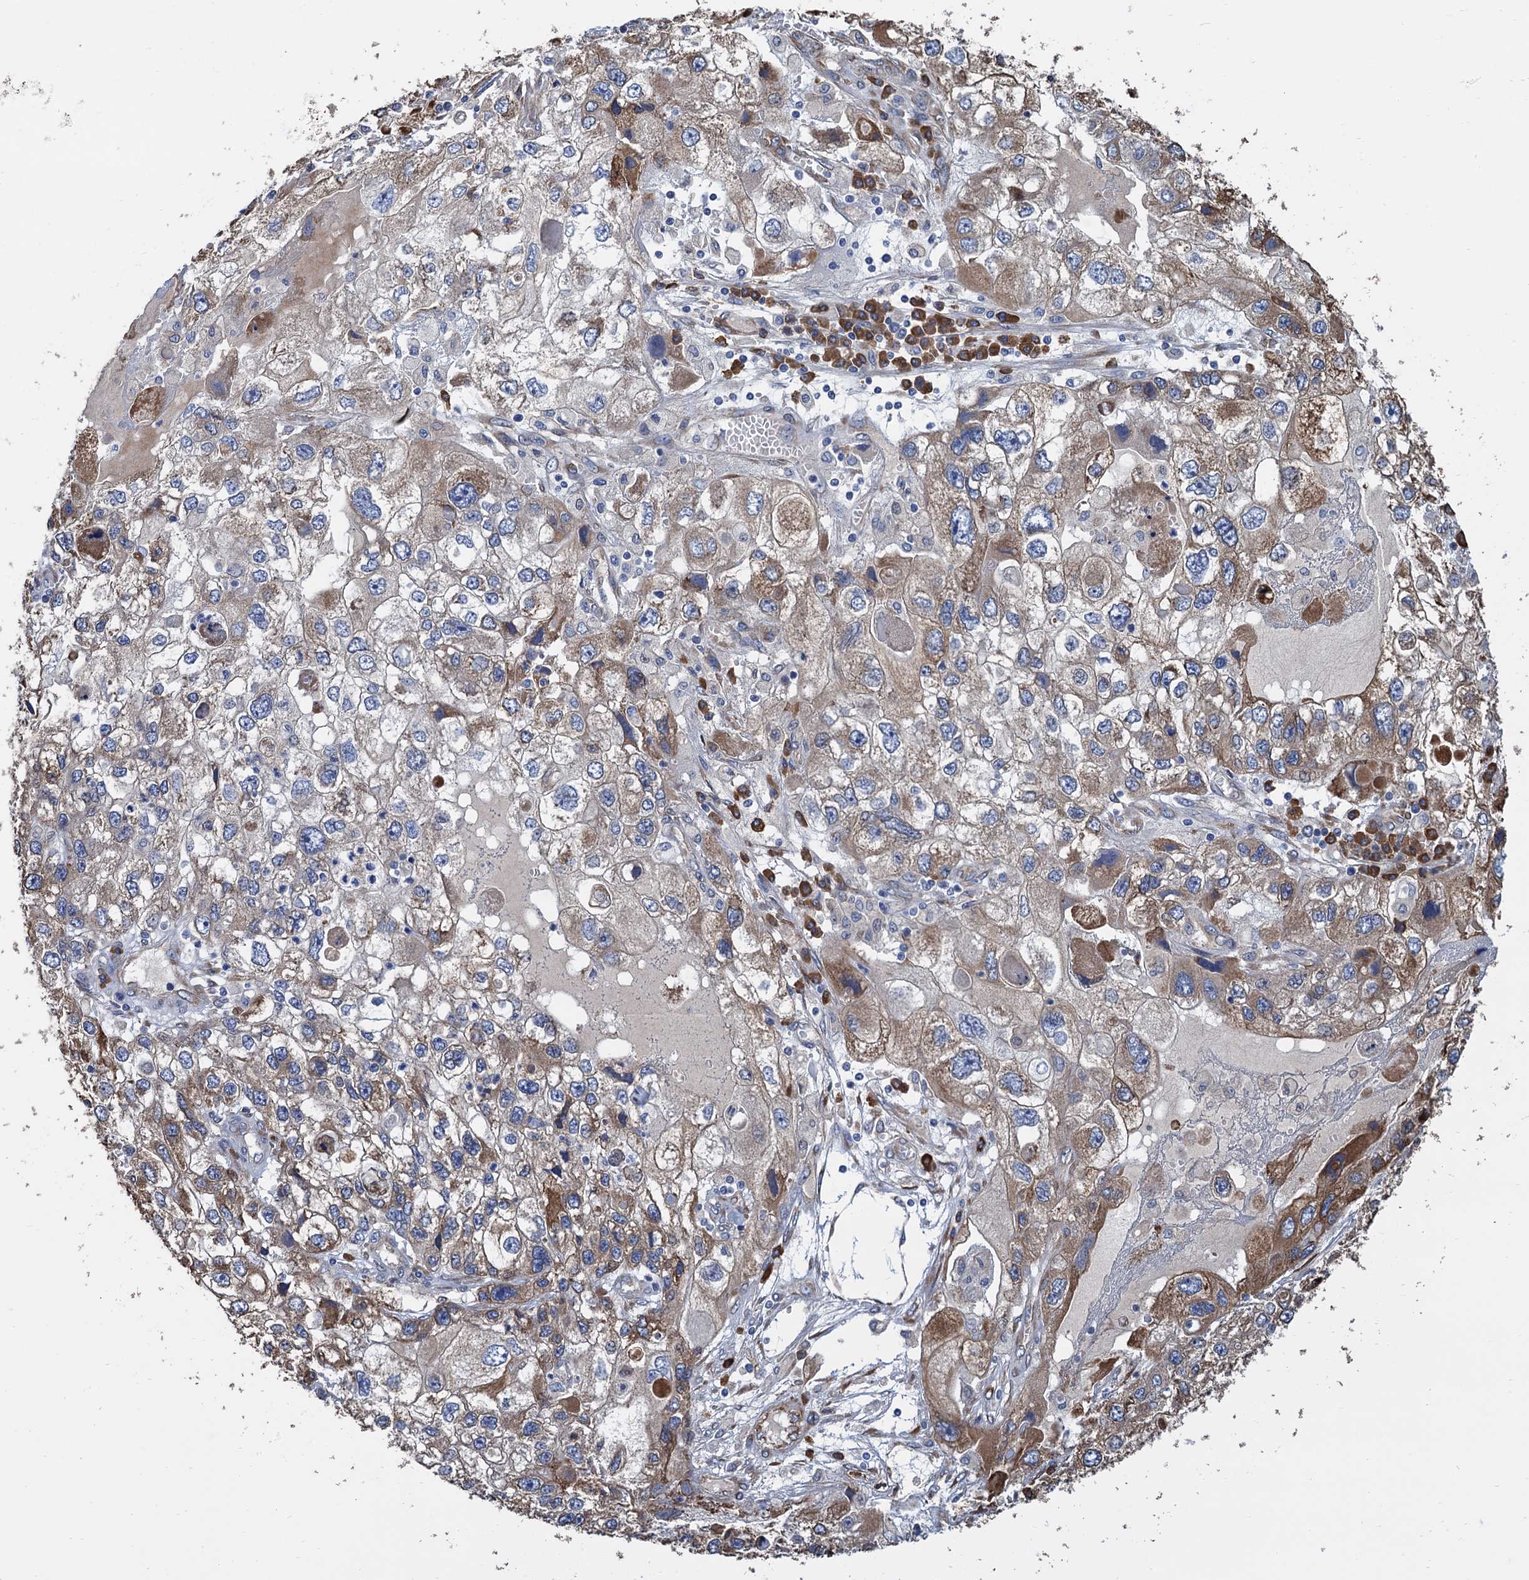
{"staining": {"intensity": "moderate", "quantity": "<25%", "location": "cytoplasmic/membranous"}, "tissue": "endometrial cancer", "cell_type": "Tumor cells", "image_type": "cancer", "snomed": [{"axis": "morphology", "description": "Adenocarcinoma, NOS"}, {"axis": "topography", "description": "Endometrium"}], "caption": "Endometrial cancer (adenocarcinoma) stained with a brown dye shows moderate cytoplasmic/membranous positive expression in approximately <25% of tumor cells.", "gene": "CNNM1", "patient": {"sex": "female", "age": 49}}